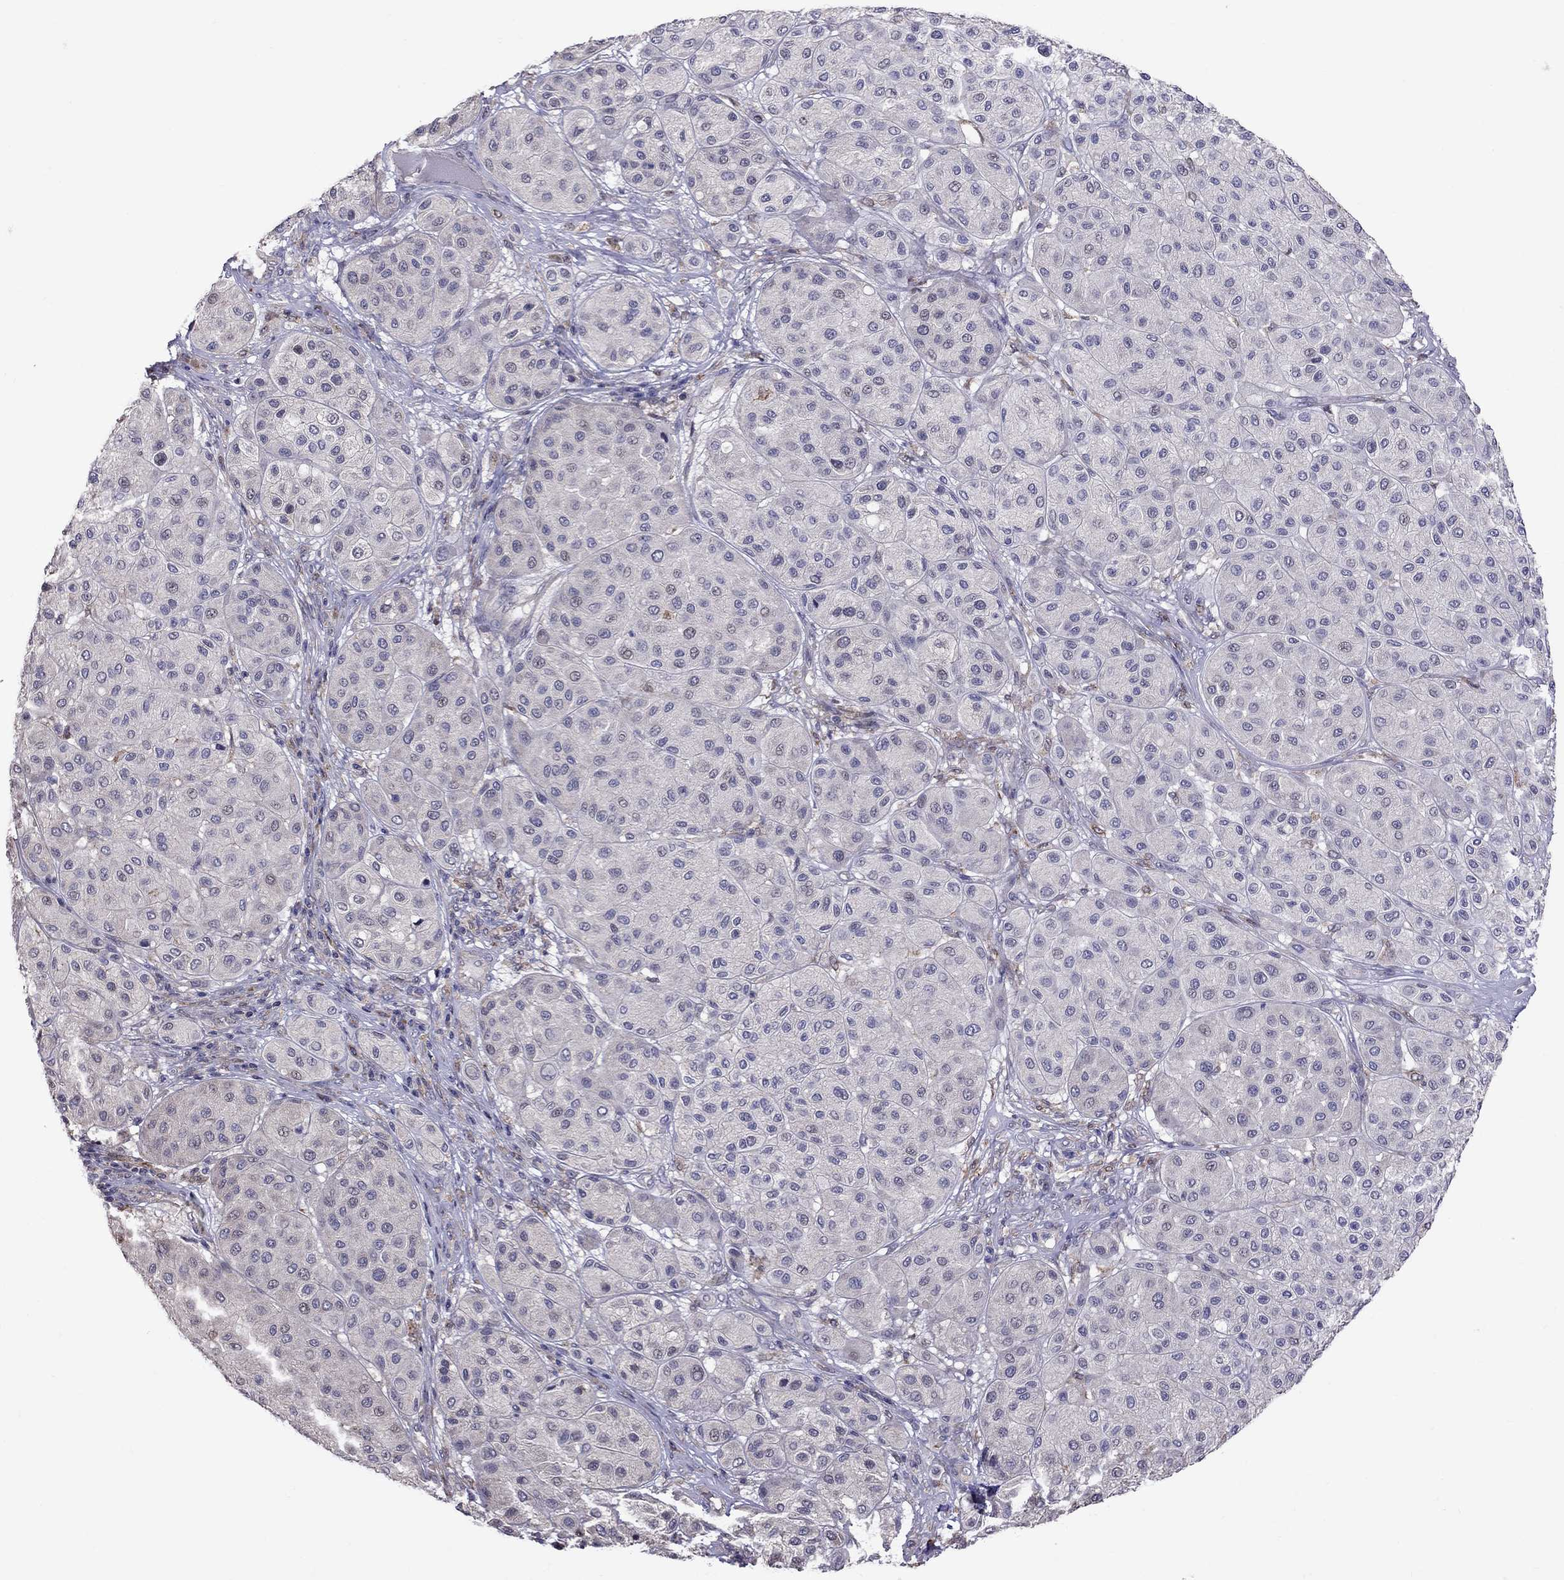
{"staining": {"intensity": "negative", "quantity": "none", "location": "none"}, "tissue": "melanoma", "cell_type": "Tumor cells", "image_type": "cancer", "snomed": [{"axis": "morphology", "description": "Malignant melanoma, Metastatic site"}, {"axis": "topography", "description": "Smooth muscle"}], "caption": "An immunohistochemistry (IHC) photomicrograph of melanoma is shown. There is no staining in tumor cells of melanoma.", "gene": "ADAM28", "patient": {"sex": "male", "age": 41}}